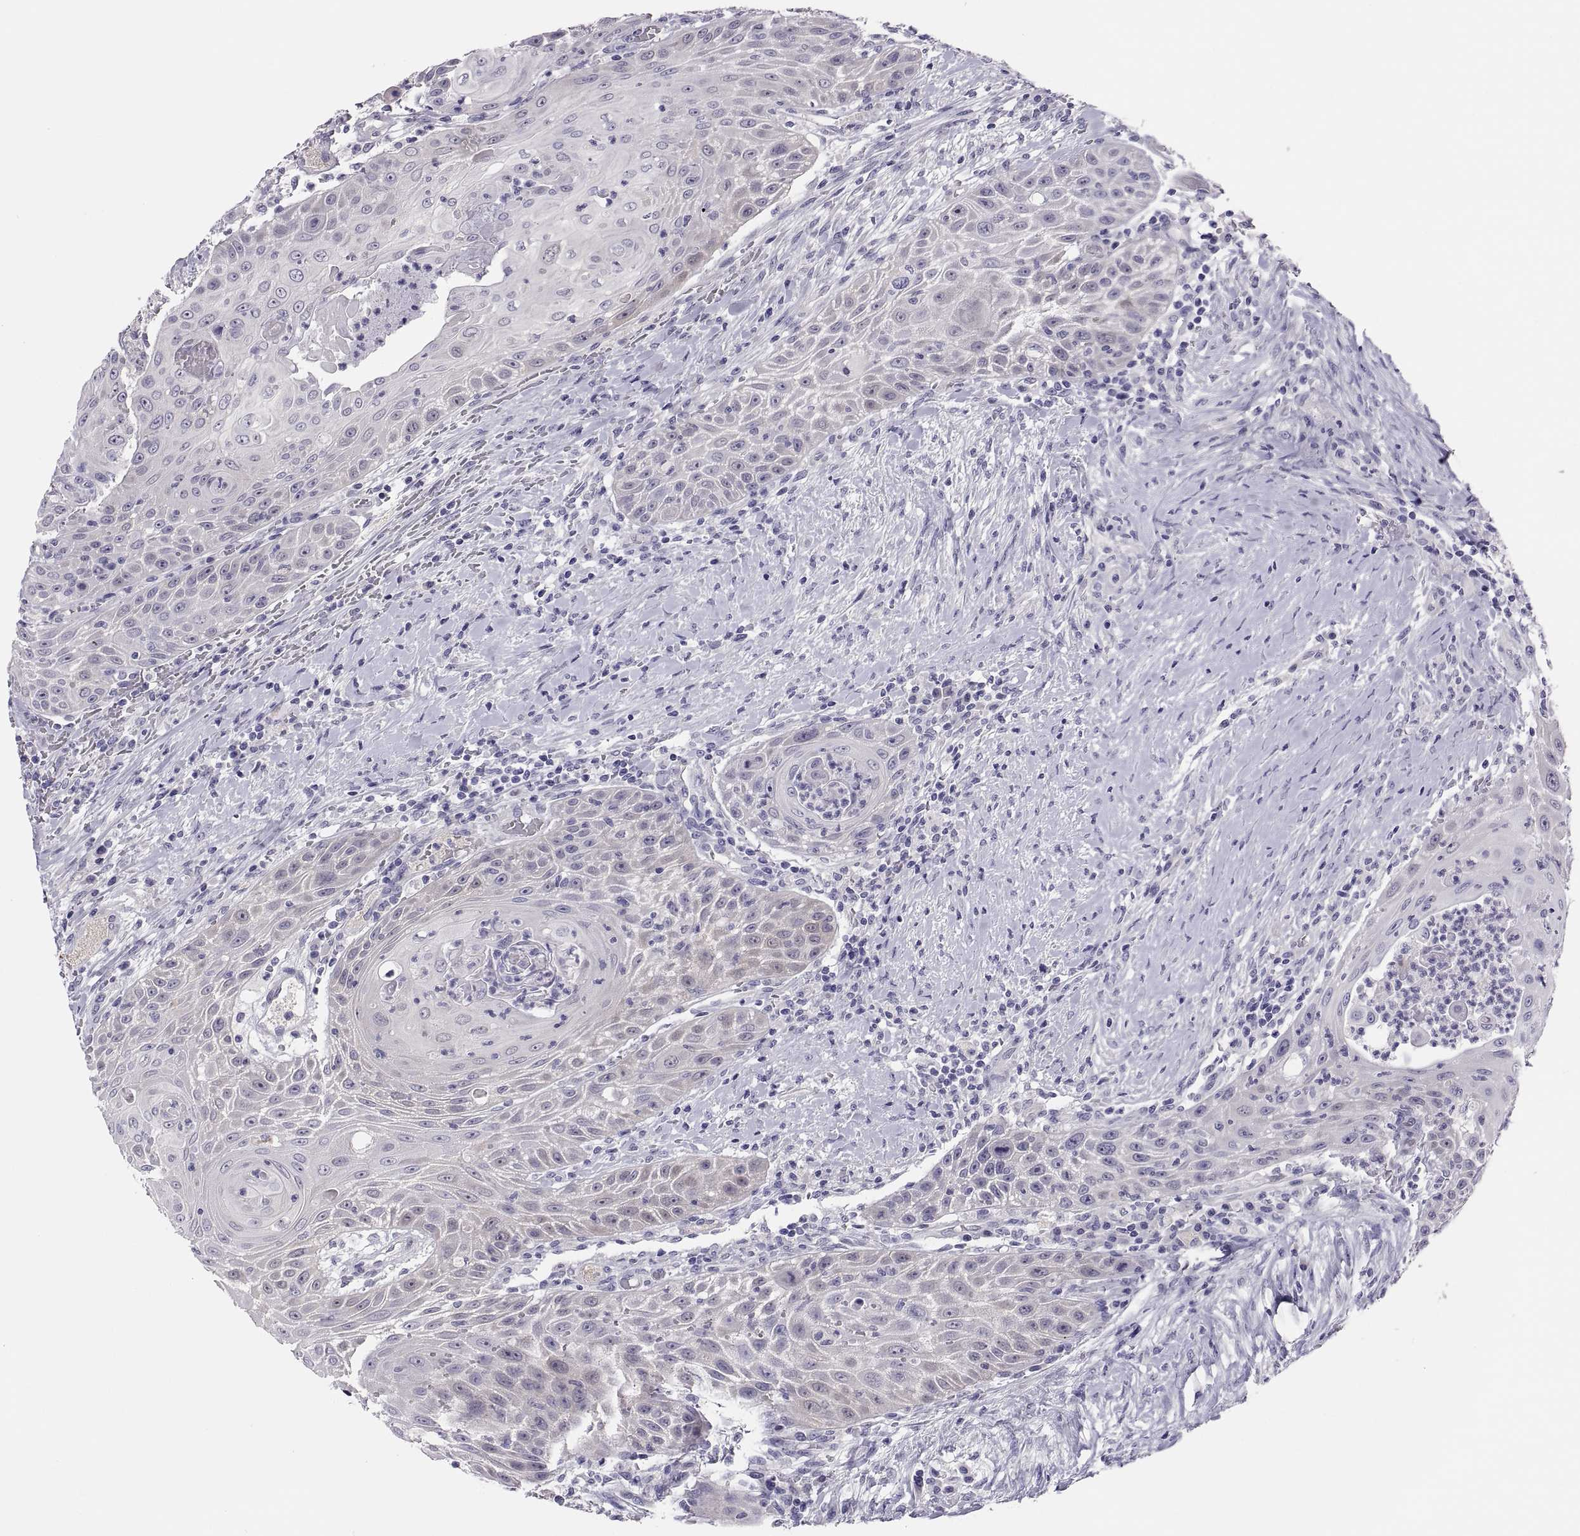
{"staining": {"intensity": "negative", "quantity": "none", "location": "none"}, "tissue": "head and neck cancer", "cell_type": "Tumor cells", "image_type": "cancer", "snomed": [{"axis": "morphology", "description": "Squamous cell carcinoma, NOS"}, {"axis": "topography", "description": "Head-Neck"}], "caption": "The photomicrograph demonstrates no staining of tumor cells in head and neck cancer (squamous cell carcinoma).", "gene": "STRC", "patient": {"sex": "male", "age": 69}}